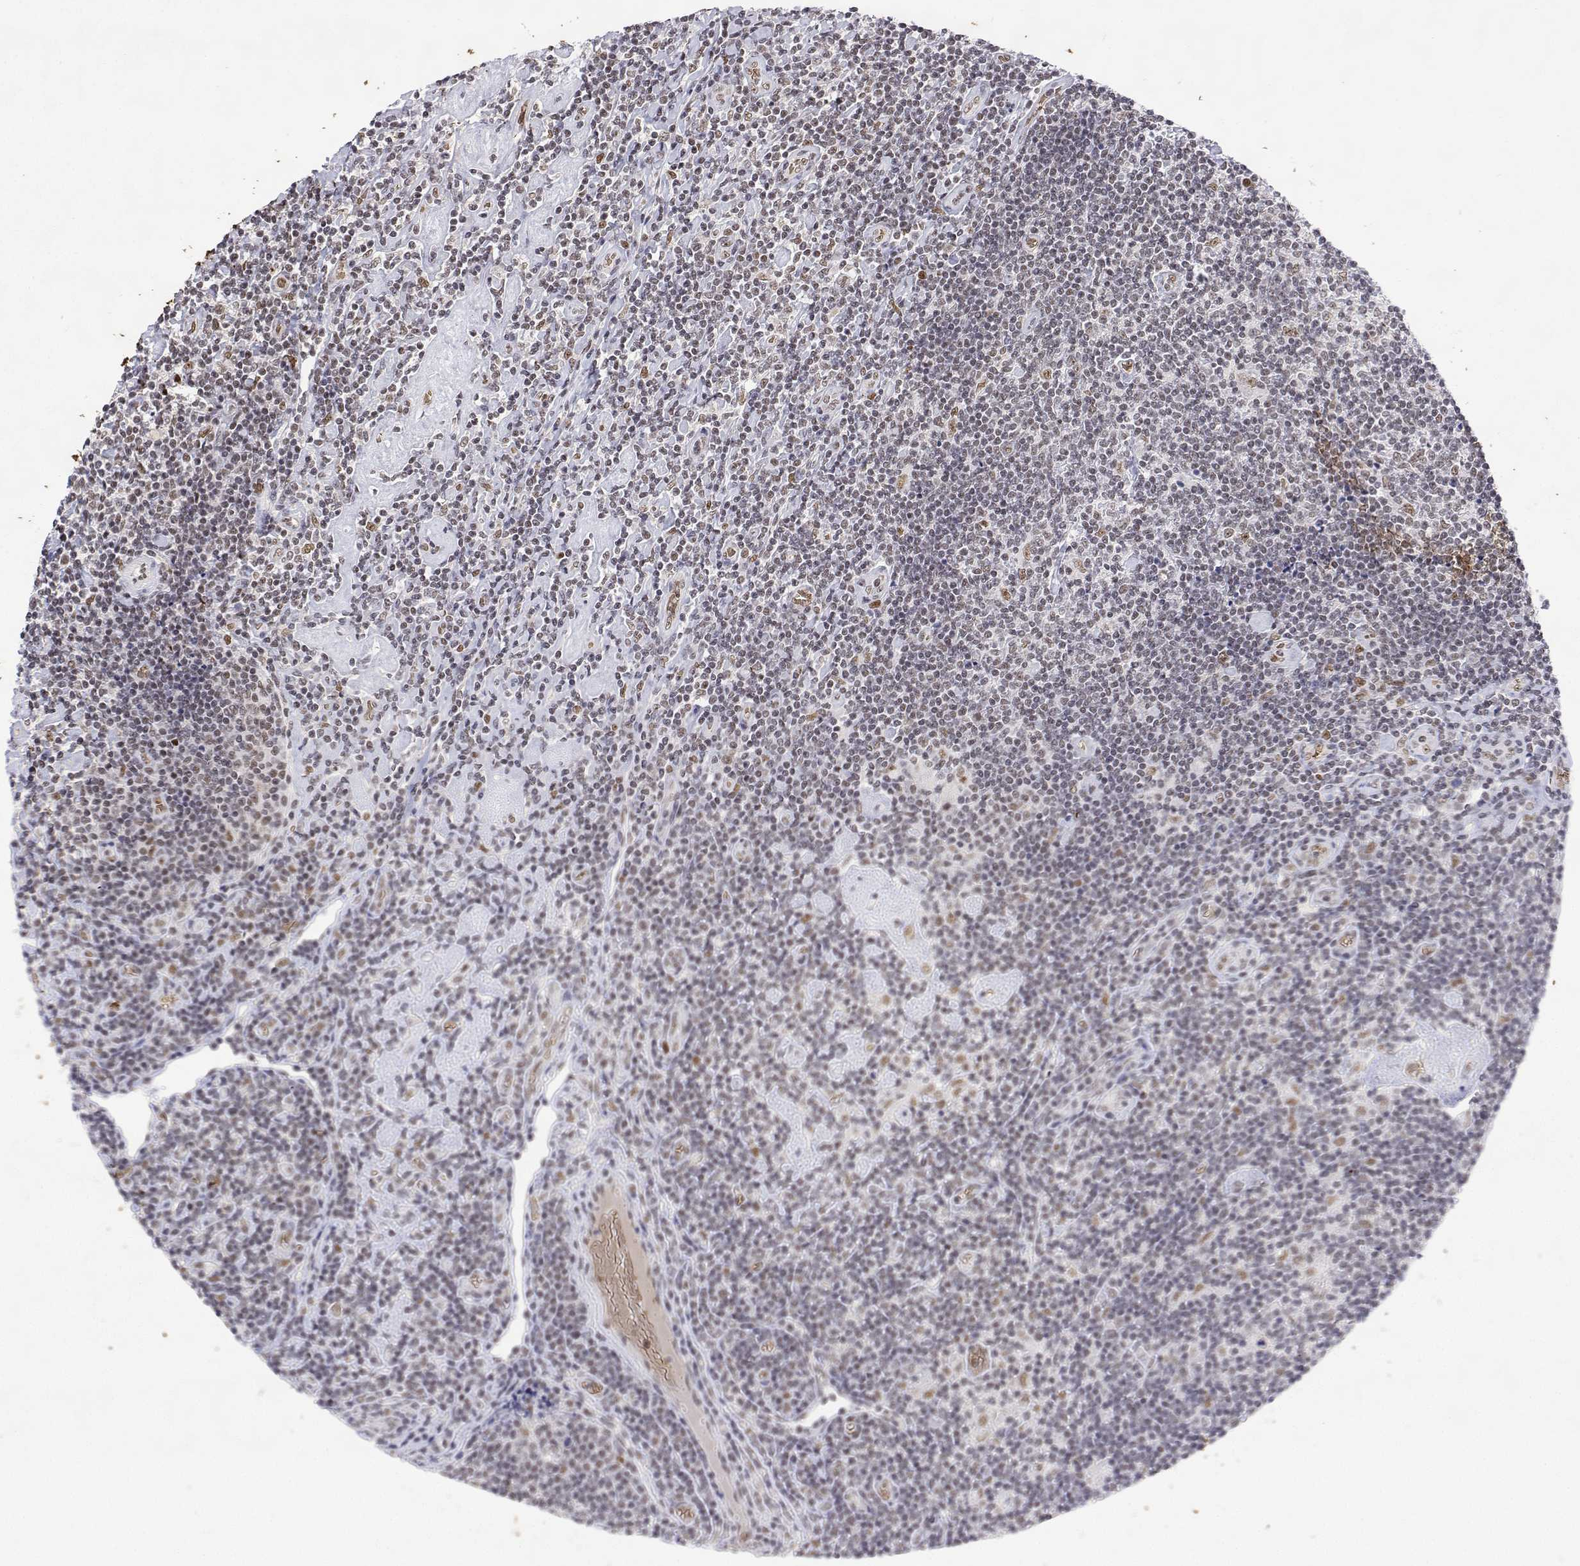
{"staining": {"intensity": "moderate", "quantity": ">75%", "location": "nuclear"}, "tissue": "lymphoma", "cell_type": "Tumor cells", "image_type": "cancer", "snomed": [{"axis": "morphology", "description": "Hodgkin's disease, NOS"}, {"axis": "topography", "description": "Lymph node"}], "caption": "Protein expression analysis of lymphoma demonstrates moderate nuclear expression in approximately >75% of tumor cells.", "gene": "ADAR", "patient": {"sex": "male", "age": 40}}